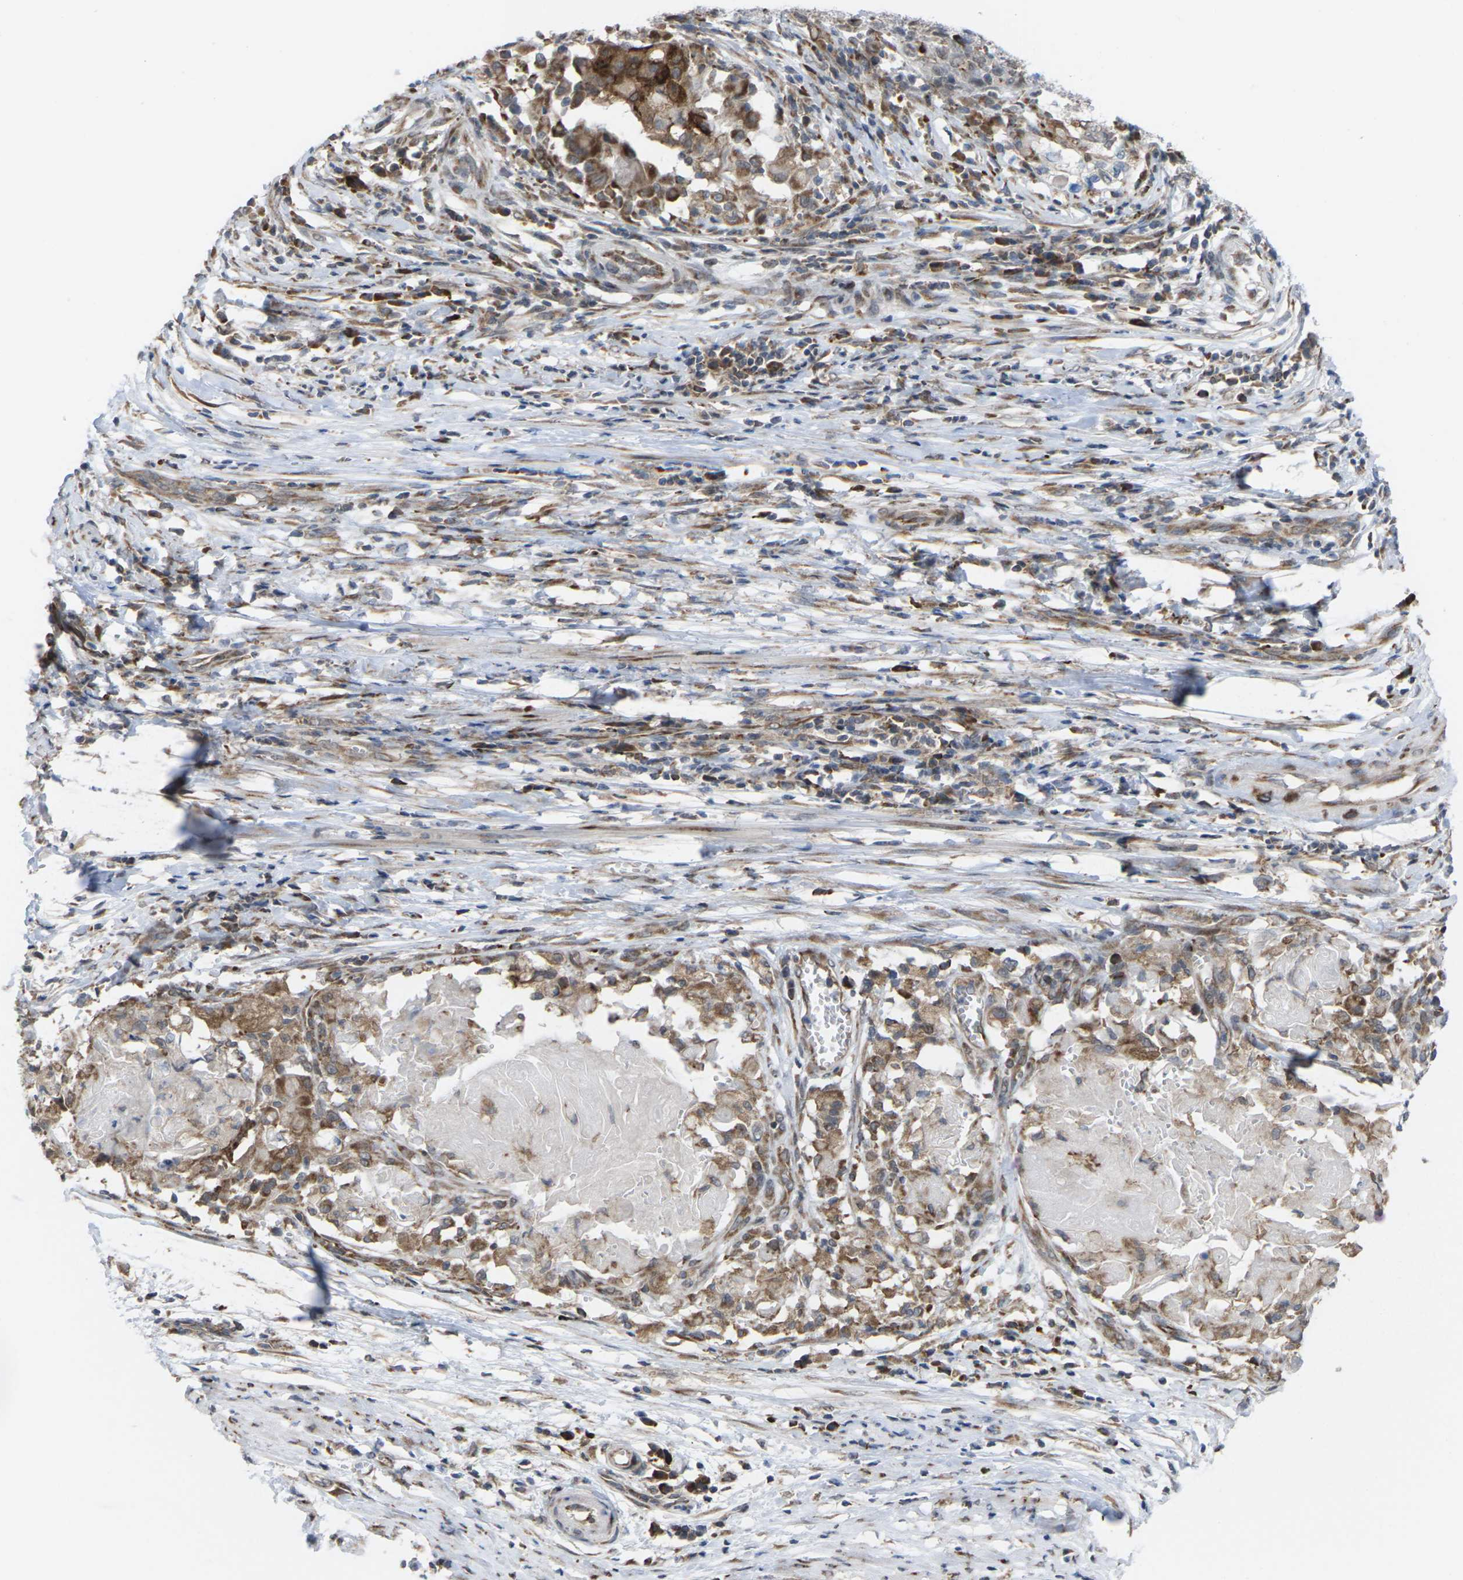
{"staining": {"intensity": "moderate", "quantity": ">75%", "location": "cytoplasmic/membranous"}, "tissue": "cervical cancer", "cell_type": "Tumor cells", "image_type": "cancer", "snomed": [{"axis": "morphology", "description": "Squamous cell carcinoma, NOS"}, {"axis": "topography", "description": "Cervix"}], "caption": "IHC of cervical squamous cell carcinoma displays medium levels of moderate cytoplasmic/membranous staining in approximately >75% of tumor cells. Immunohistochemistry stains the protein of interest in brown and the nuclei are stained blue.", "gene": "PDZK1IP1", "patient": {"sex": "female", "age": 39}}